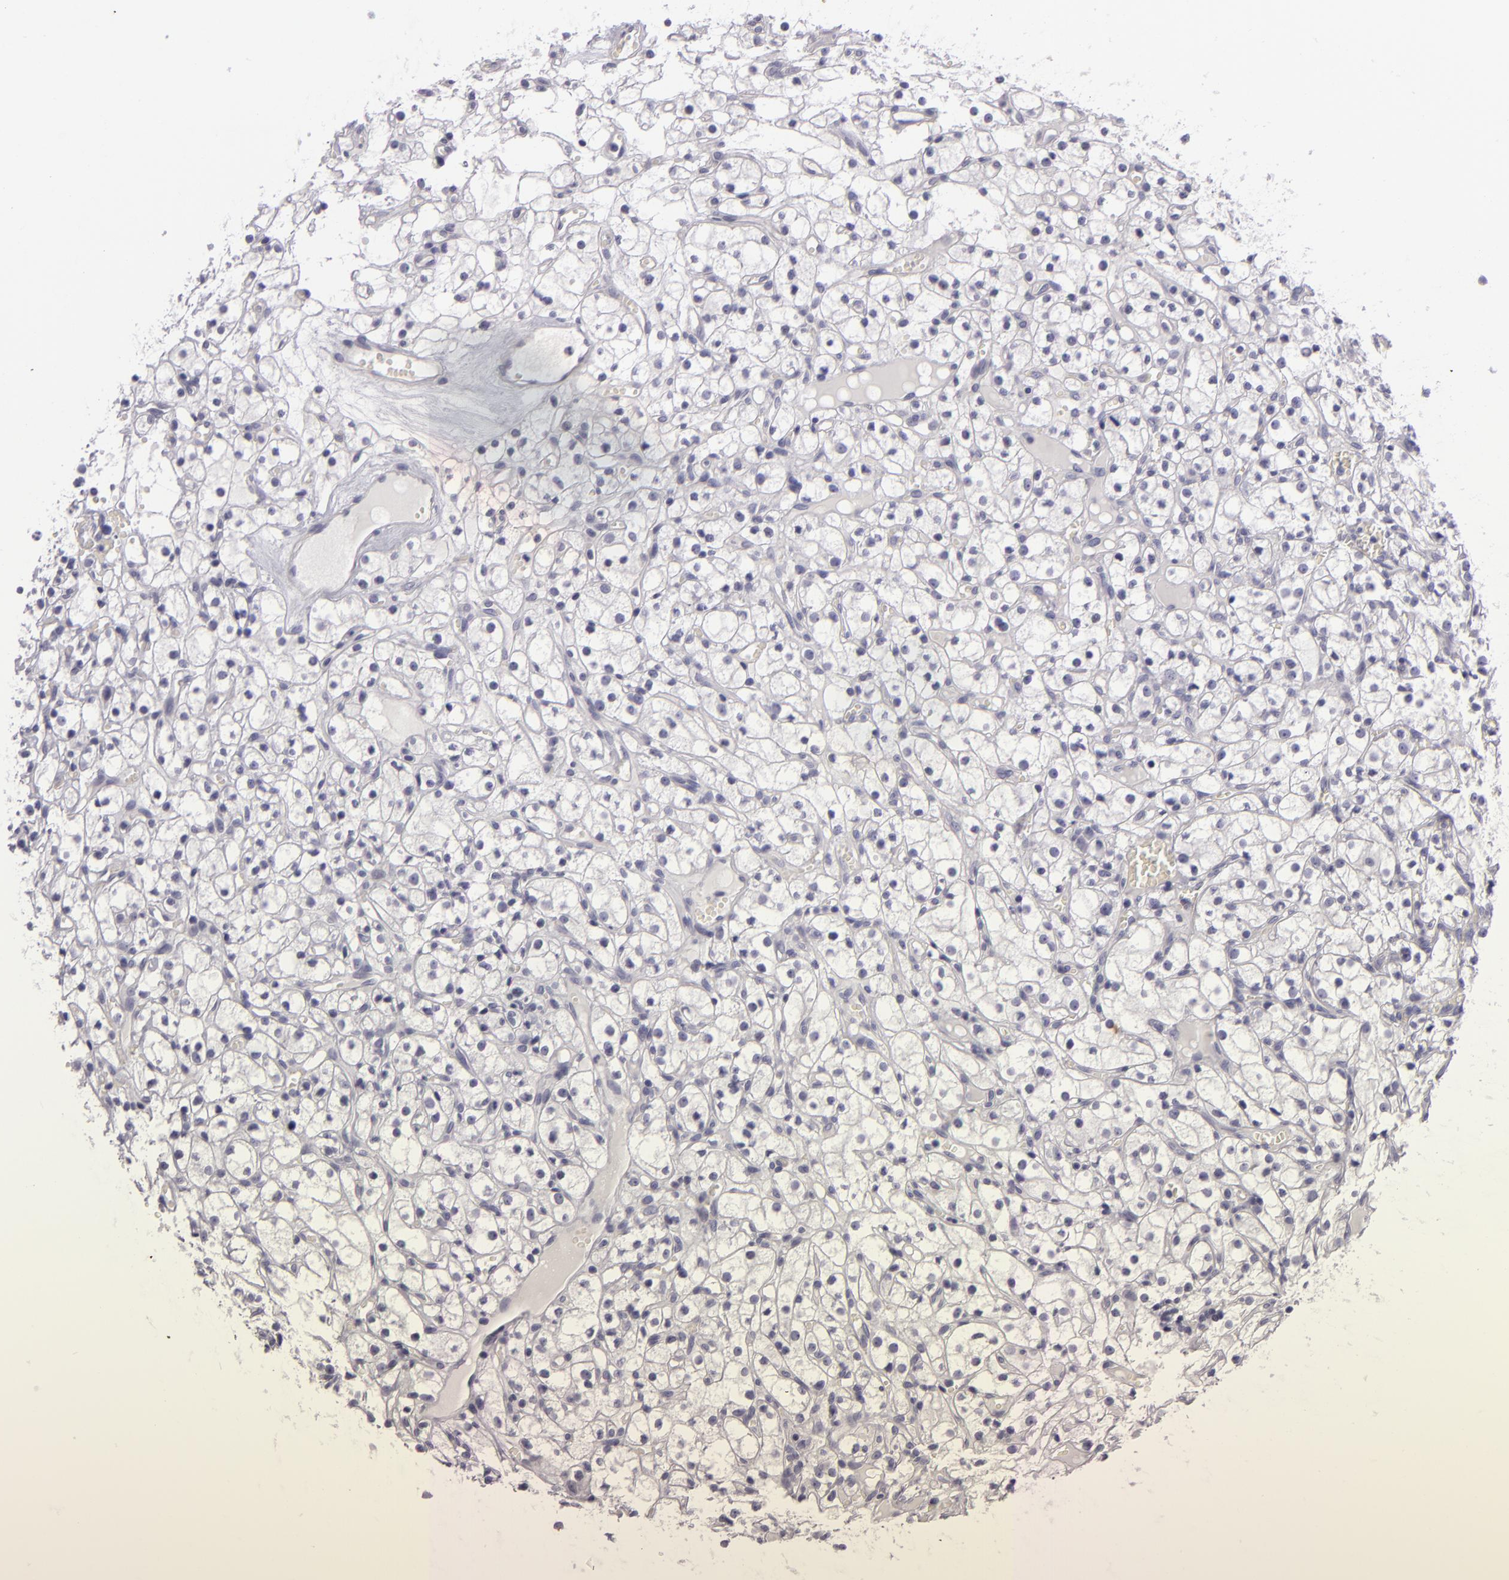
{"staining": {"intensity": "negative", "quantity": "none", "location": "none"}, "tissue": "renal cancer", "cell_type": "Tumor cells", "image_type": "cancer", "snomed": [{"axis": "morphology", "description": "Adenocarcinoma, NOS"}, {"axis": "topography", "description": "Kidney"}], "caption": "This is an IHC histopathology image of renal adenocarcinoma. There is no positivity in tumor cells.", "gene": "EGFL6", "patient": {"sex": "male", "age": 61}}